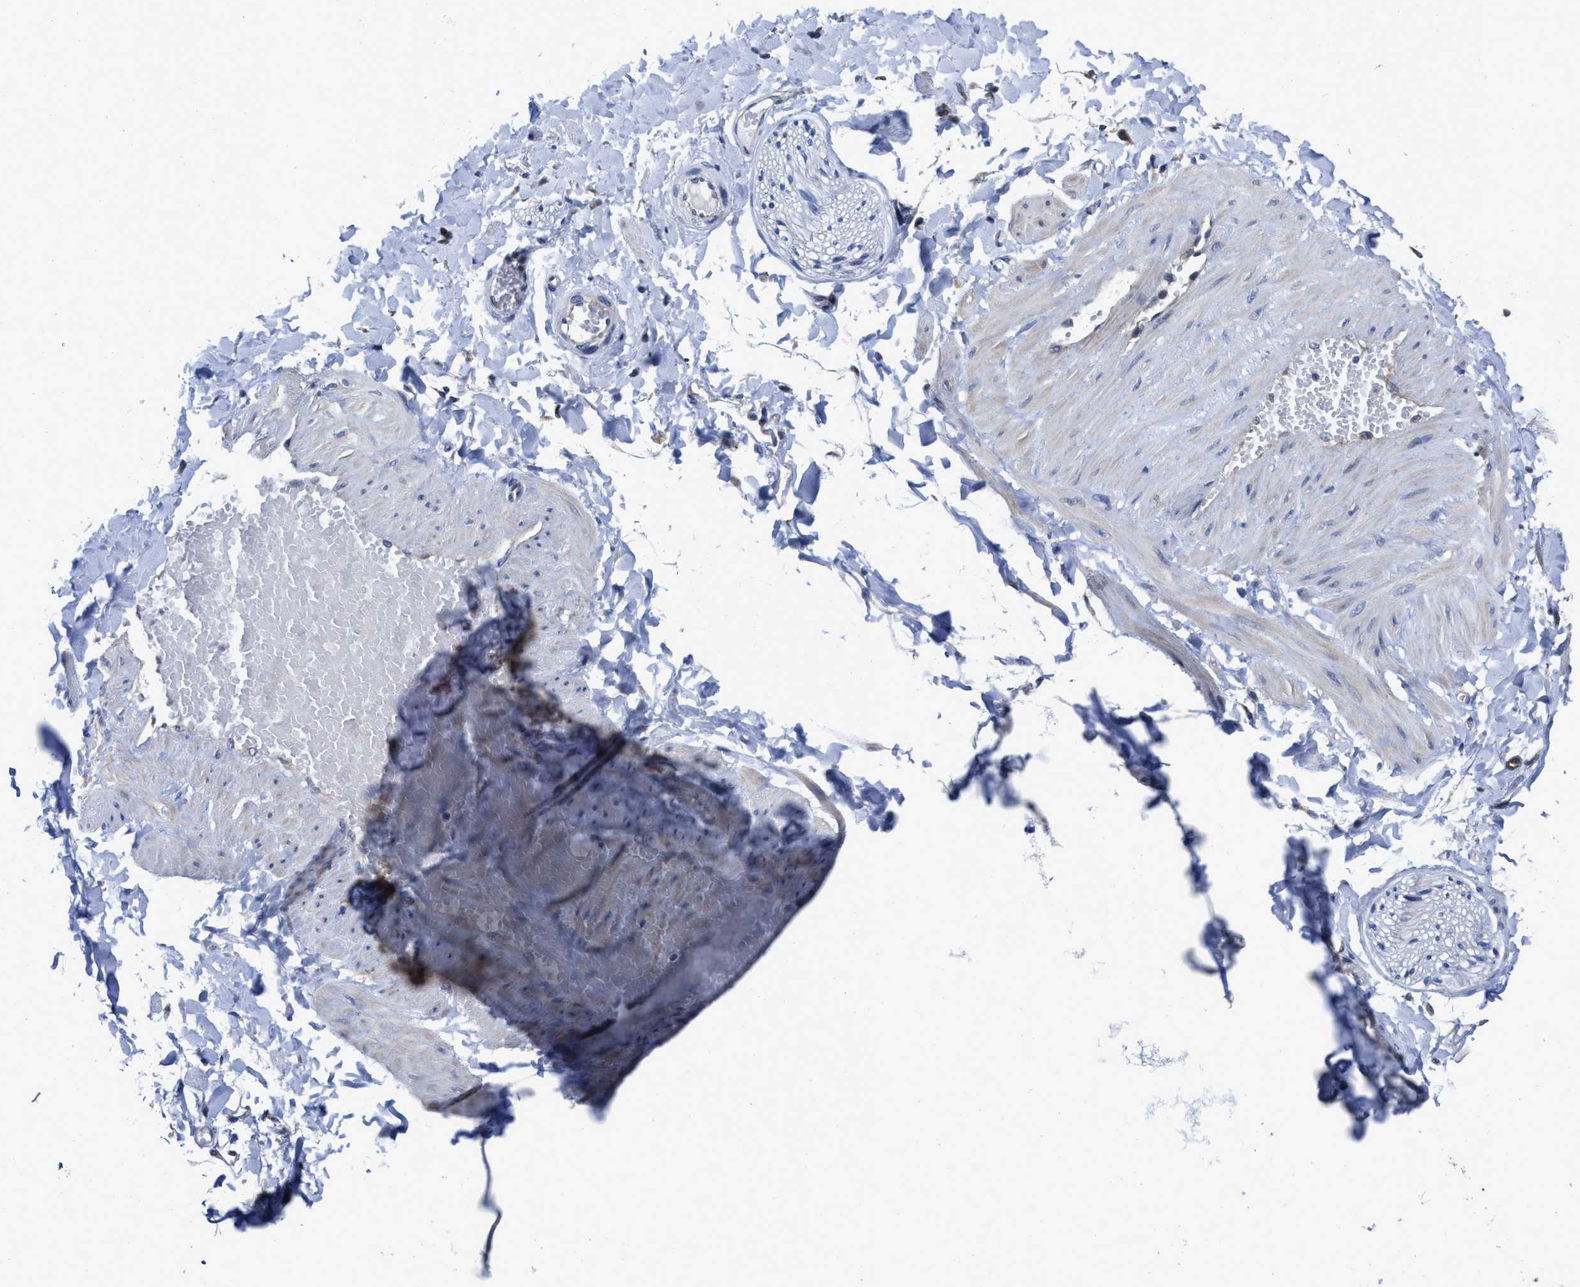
{"staining": {"intensity": "negative", "quantity": "none", "location": "none"}, "tissue": "adipose tissue", "cell_type": "Adipocytes", "image_type": "normal", "snomed": [{"axis": "morphology", "description": "Normal tissue, NOS"}, {"axis": "topography", "description": "Adipose tissue"}, {"axis": "topography", "description": "Vascular tissue"}, {"axis": "topography", "description": "Peripheral nerve tissue"}], "caption": "Immunohistochemical staining of benign human adipose tissue displays no significant staining in adipocytes. (Stains: DAB (3,3'-diaminobenzidine) IHC with hematoxylin counter stain, Microscopy: brightfield microscopy at high magnification).", "gene": "HOOK1", "patient": {"sex": "male", "age": 25}}